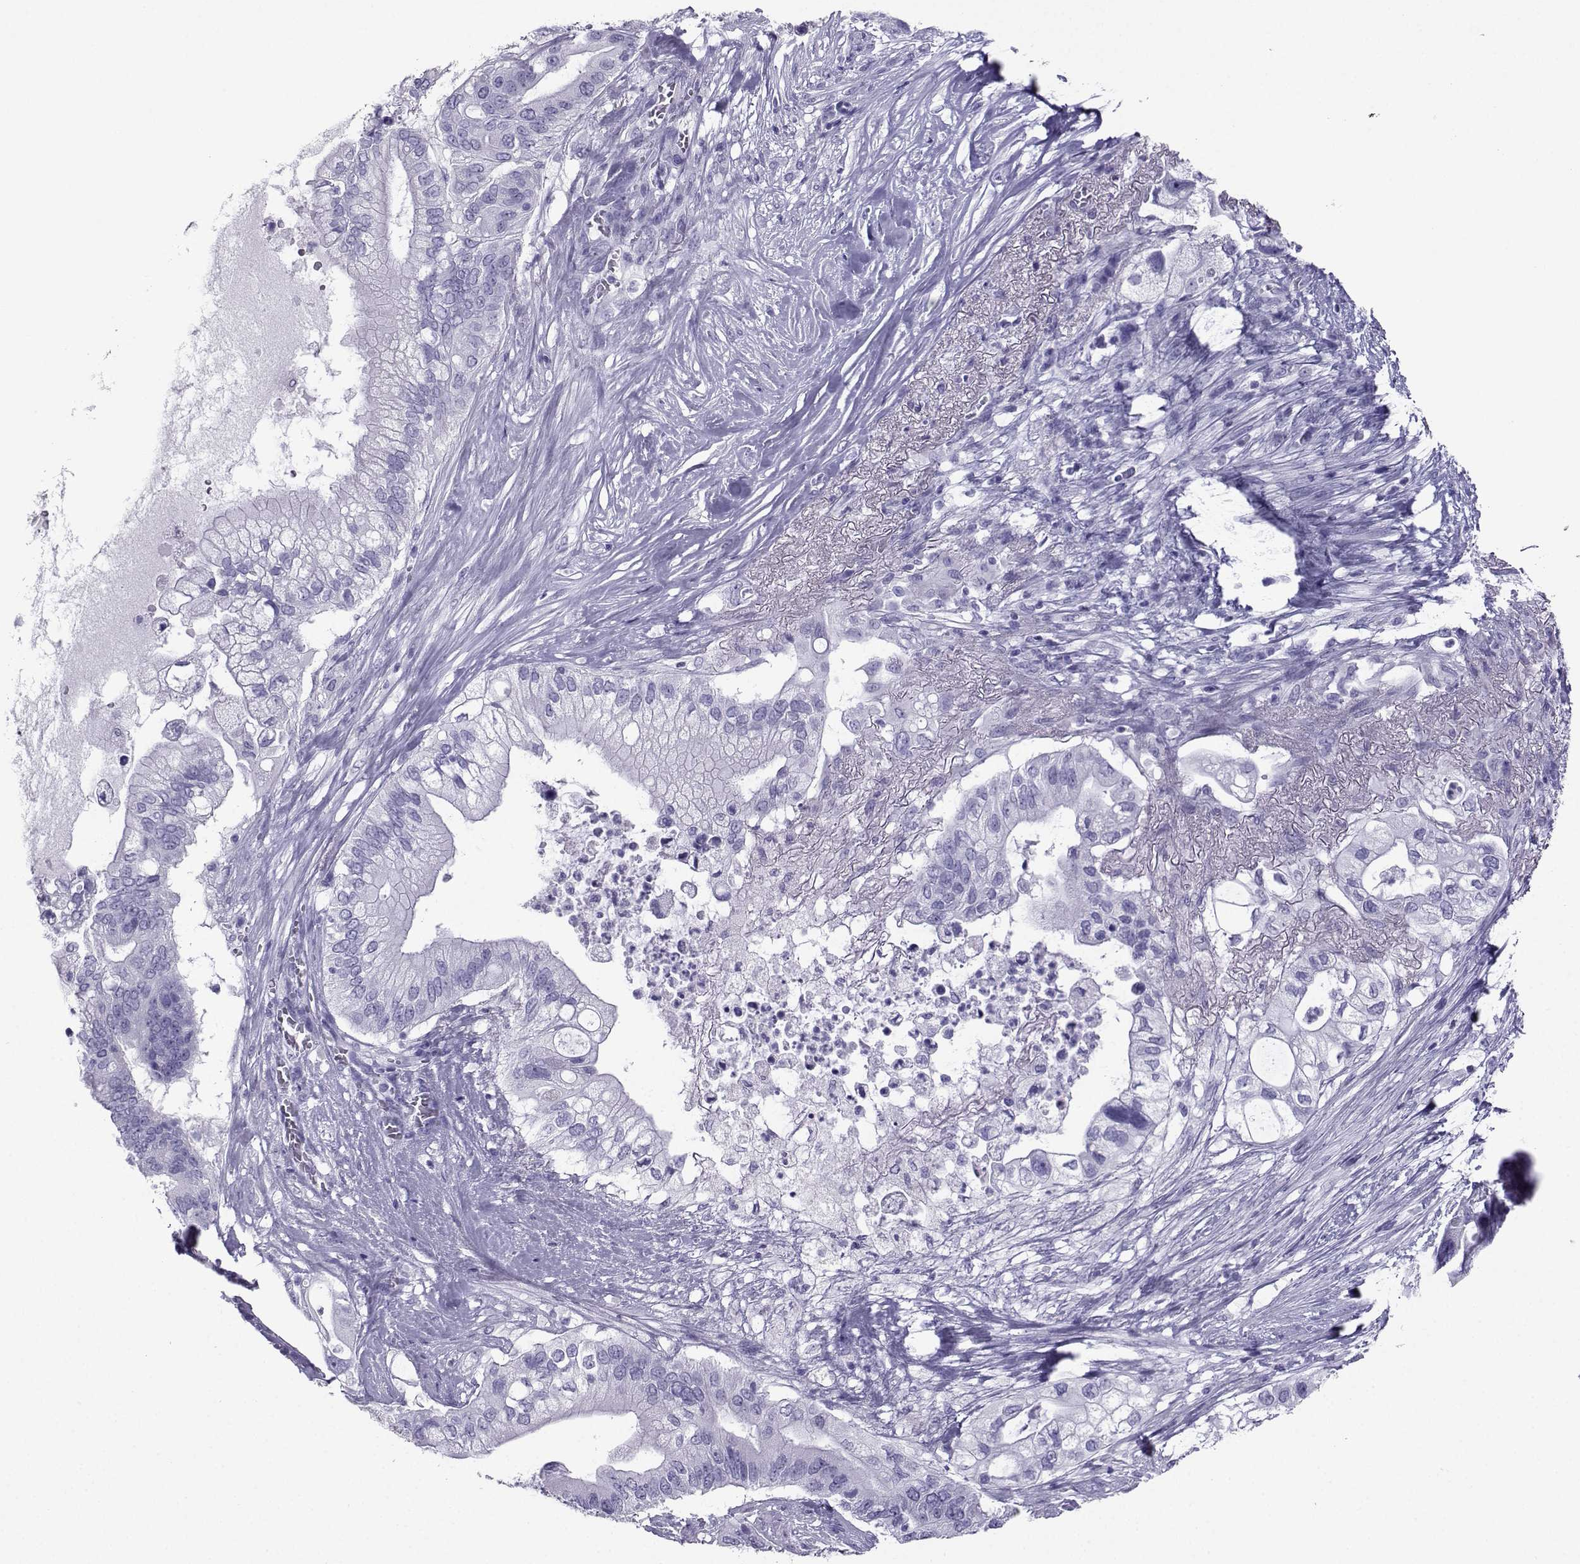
{"staining": {"intensity": "negative", "quantity": "none", "location": "none"}, "tissue": "pancreatic cancer", "cell_type": "Tumor cells", "image_type": "cancer", "snomed": [{"axis": "morphology", "description": "Adenocarcinoma, NOS"}, {"axis": "topography", "description": "Pancreas"}], "caption": "There is no significant staining in tumor cells of adenocarcinoma (pancreatic). The staining was performed using DAB to visualize the protein expression in brown, while the nuclei were stained in blue with hematoxylin (Magnification: 20x).", "gene": "CD109", "patient": {"sex": "female", "age": 72}}